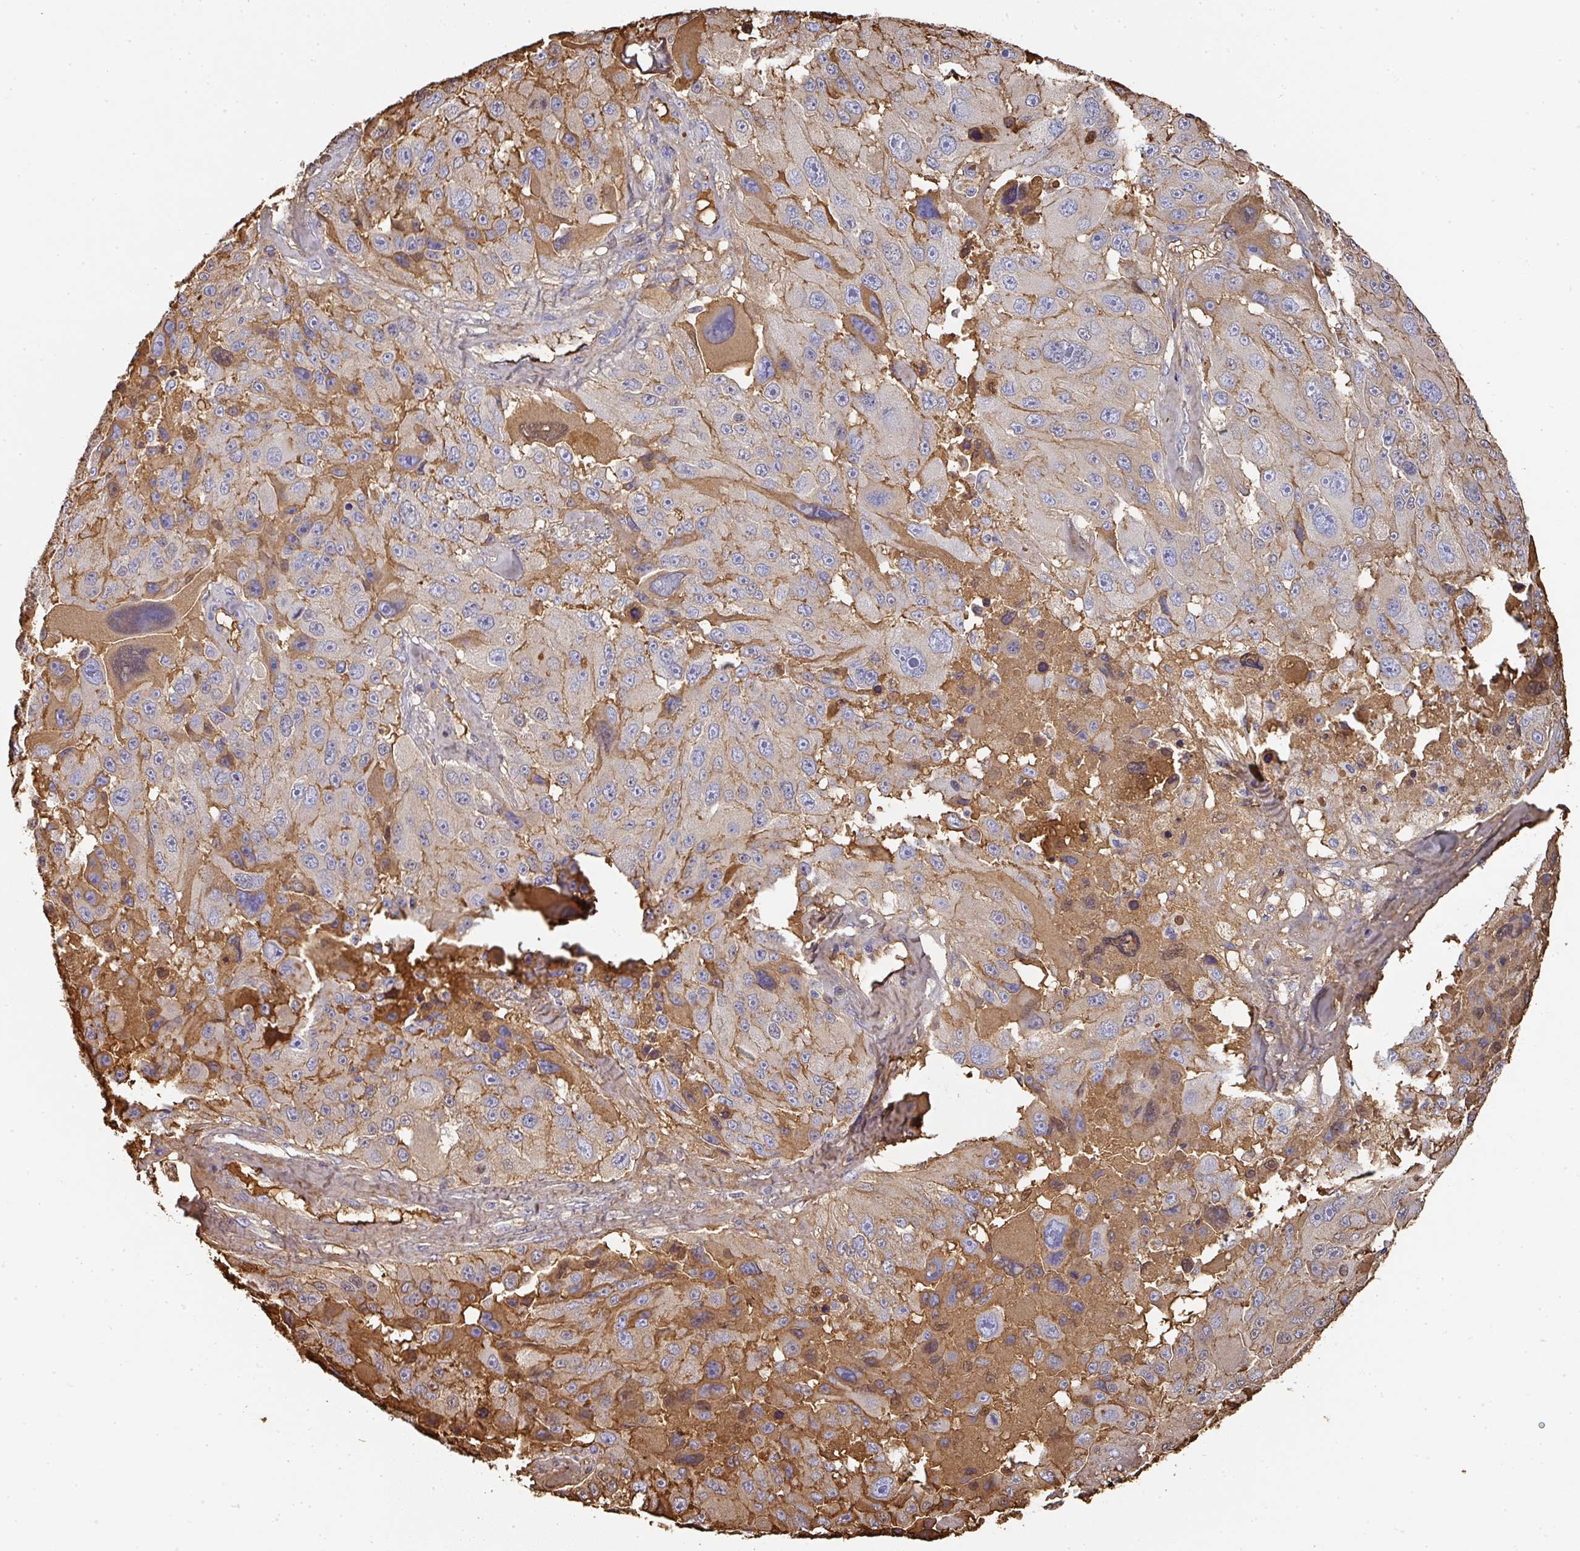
{"staining": {"intensity": "moderate", "quantity": "<25%", "location": "cytoplasmic/membranous"}, "tissue": "melanoma", "cell_type": "Tumor cells", "image_type": "cancer", "snomed": [{"axis": "morphology", "description": "Malignant melanoma, Metastatic site"}, {"axis": "topography", "description": "Lymph node"}], "caption": "This is an image of immunohistochemistry (IHC) staining of melanoma, which shows moderate positivity in the cytoplasmic/membranous of tumor cells.", "gene": "ALB", "patient": {"sex": "male", "age": 62}}